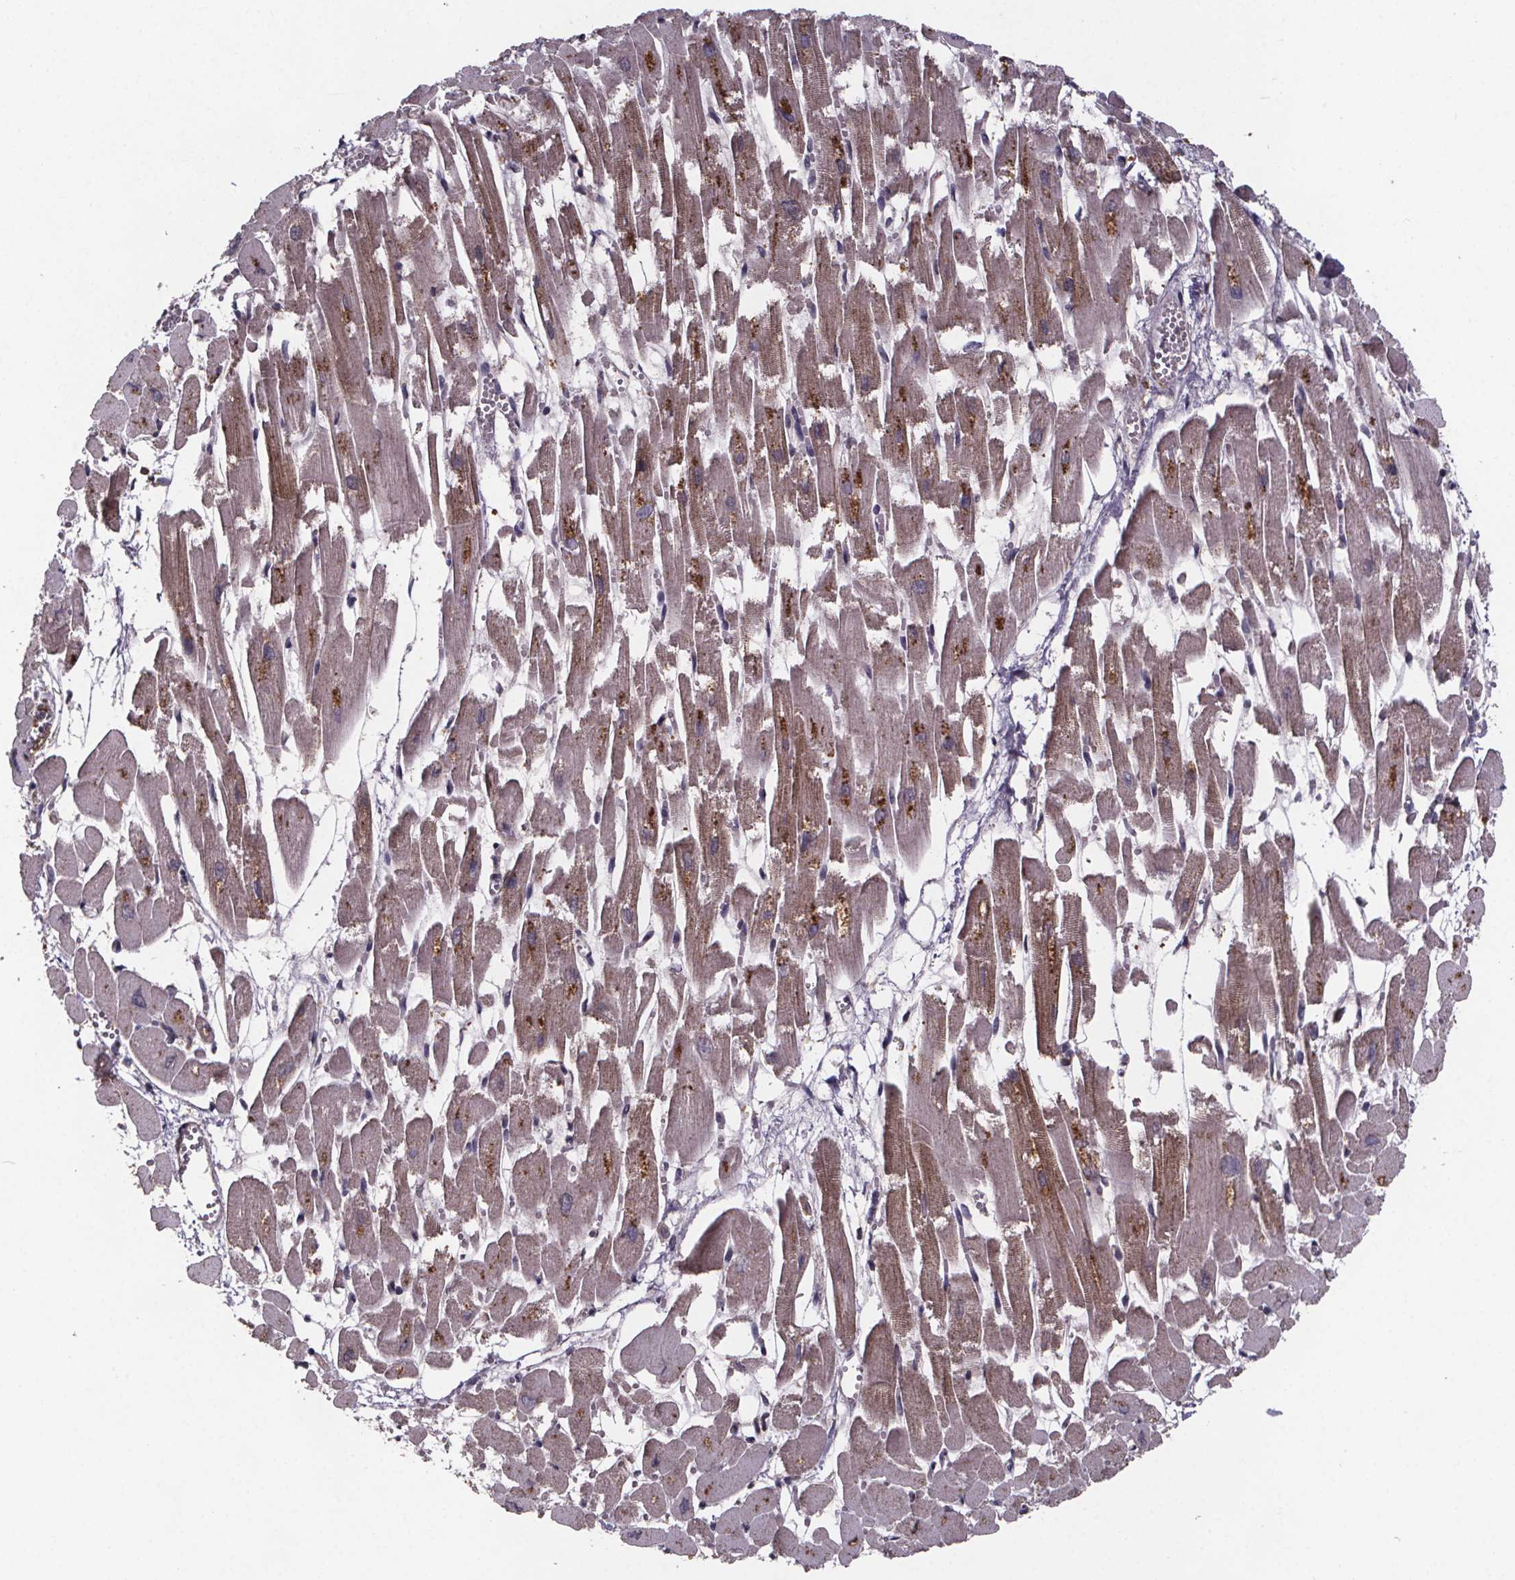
{"staining": {"intensity": "moderate", "quantity": ">75%", "location": "cytoplasmic/membranous"}, "tissue": "heart muscle", "cell_type": "Cardiomyocytes", "image_type": "normal", "snomed": [{"axis": "morphology", "description": "Normal tissue, NOS"}, {"axis": "topography", "description": "Heart"}], "caption": "Heart muscle stained with a brown dye shows moderate cytoplasmic/membranous positive positivity in approximately >75% of cardiomyocytes.", "gene": "PALLD", "patient": {"sex": "female", "age": 52}}